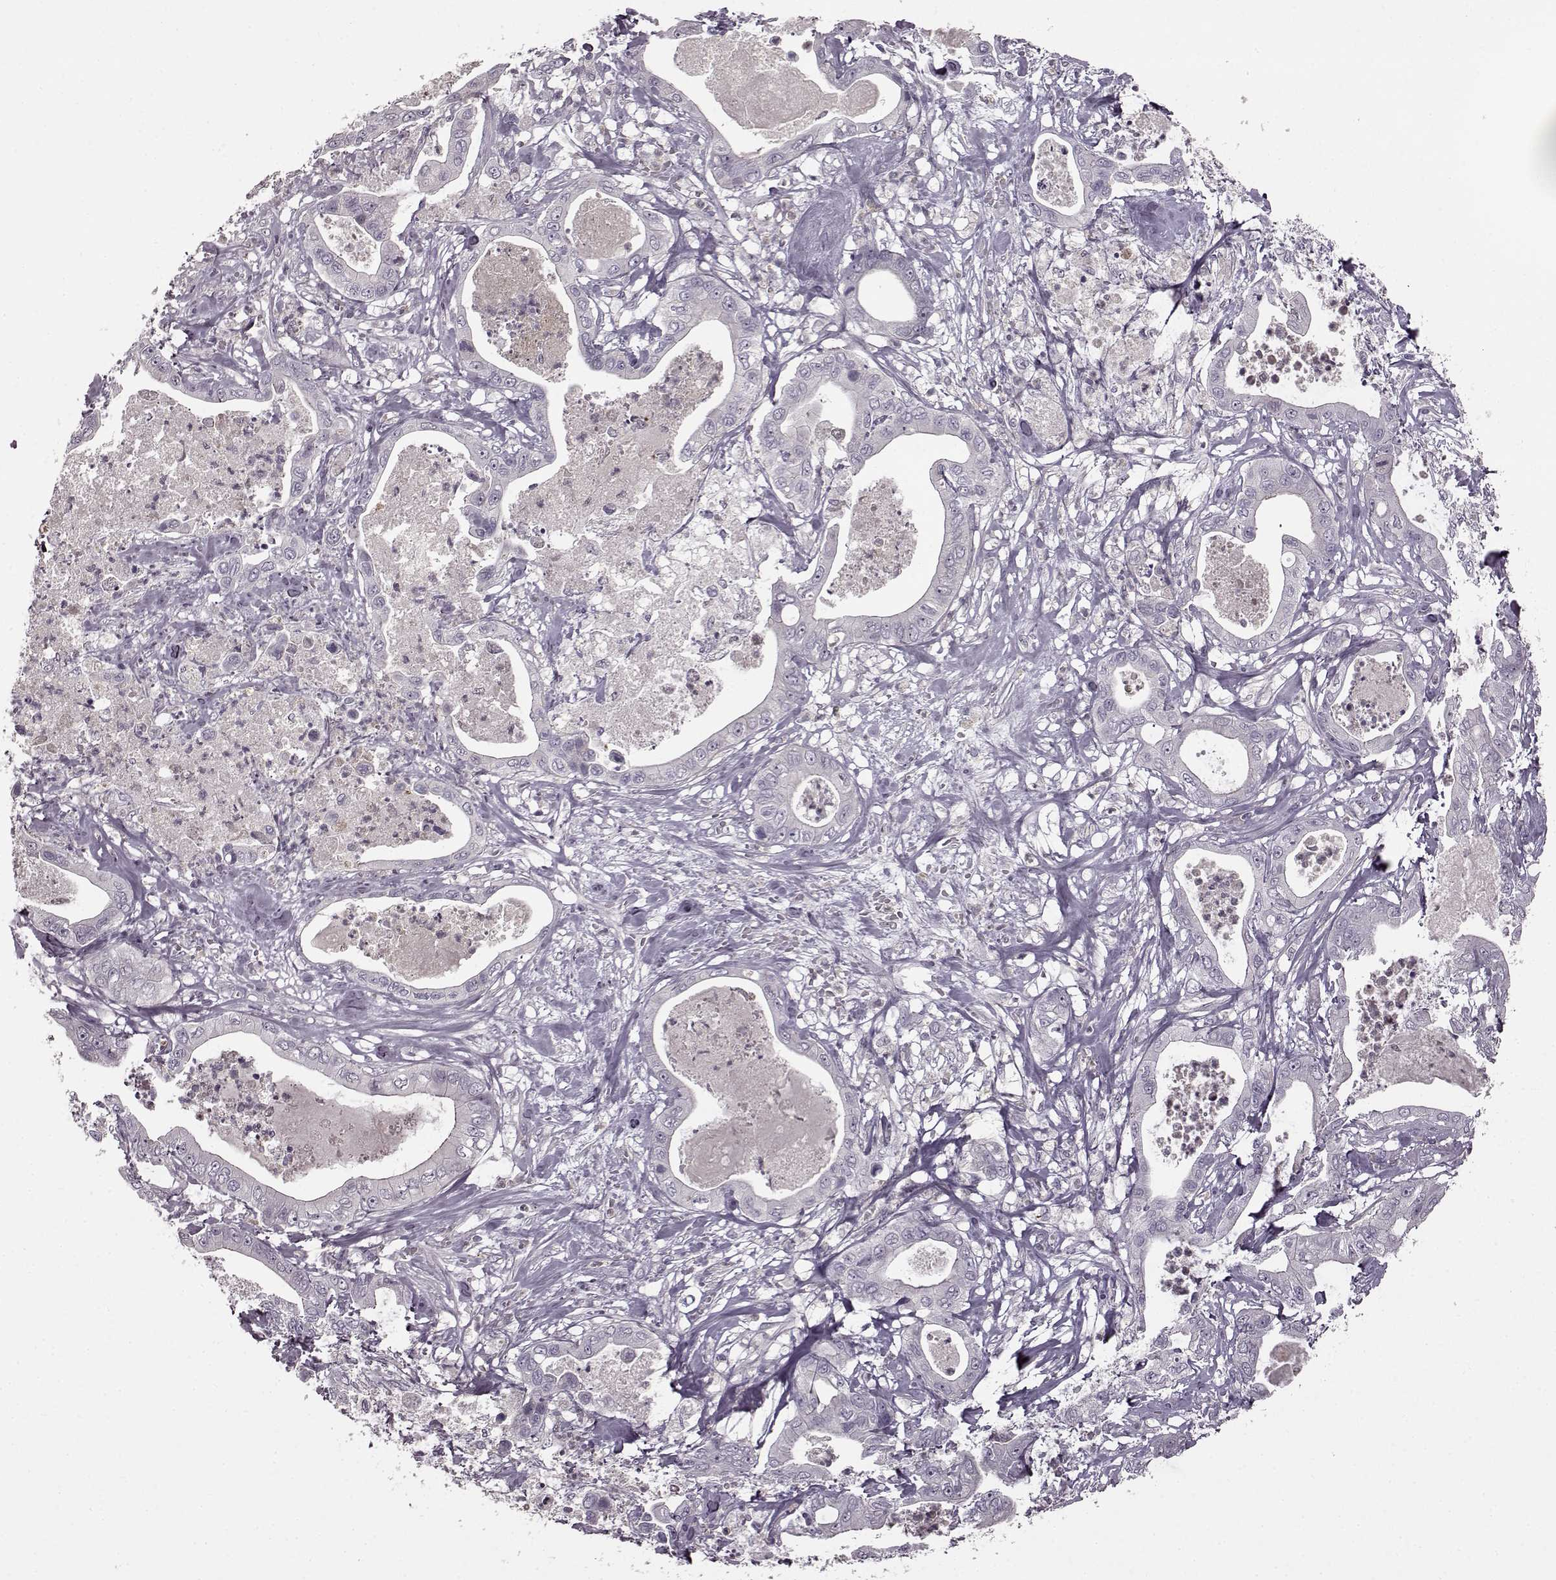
{"staining": {"intensity": "negative", "quantity": "none", "location": "none"}, "tissue": "pancreatic cancer", "cell_type": "Tumor cells", "image_type": "cancer", "snomed": [{"axis": "morphology", "description": "Adenocarcinoma, NOS"}, {"axis": "topography", "description": "Pancreas"}], "caption": "The histopathology image displays no significant positivity in tumor cells of pancreatic adenocarcinoma.", "gene": "CNGA3", "patient": {"sex": "male", "age": 71}}